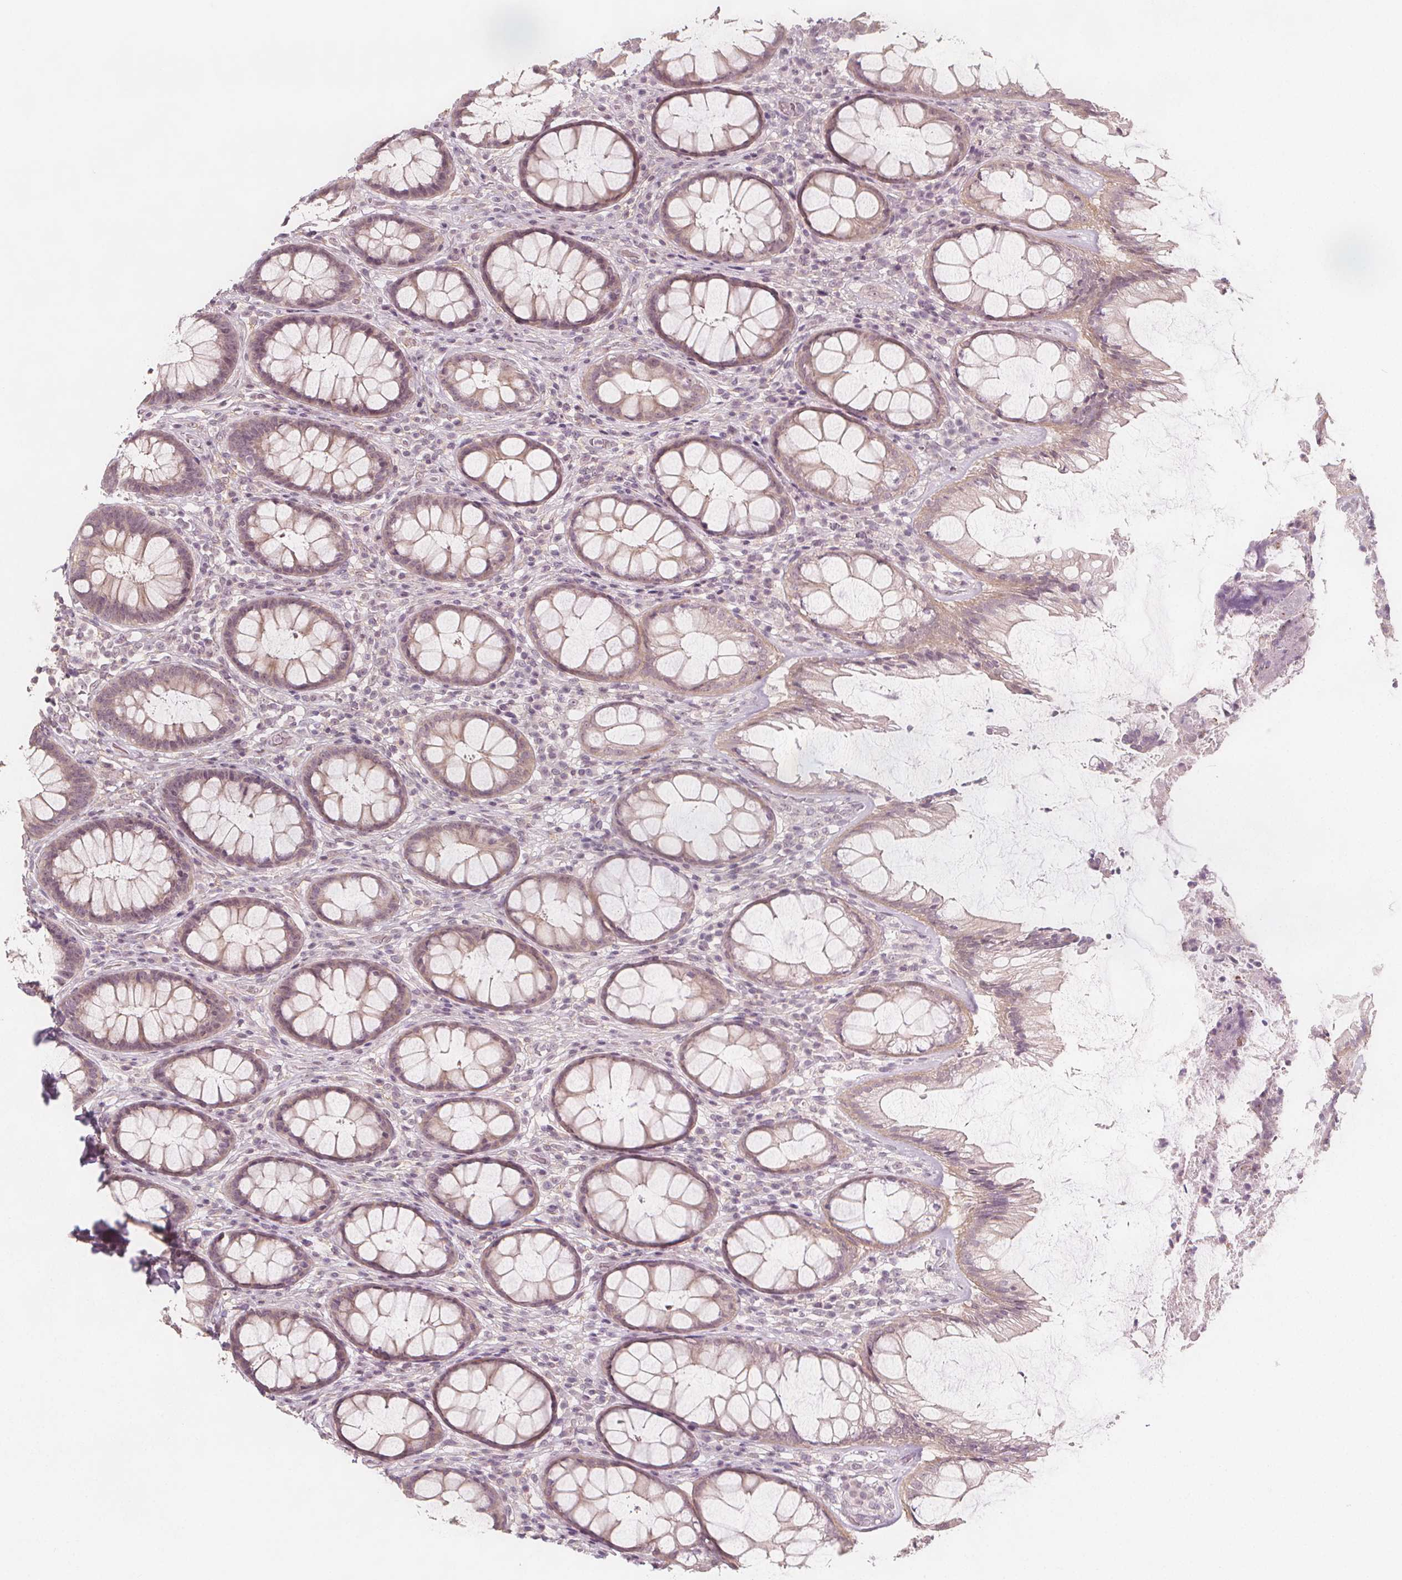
{"staining": {"intensity": "negative", "quantity": "none", "location": "none"}, "tissue": "rectum", "cell_type": "Glandular cells", "image_type": "normal", "snomed": [{"axis": "morphology", "description": "Normal tissue, NOS"}, {"axis": "topography", "description": "Rectum"}], "caption": "IHC image of normal rectum stained for a protein (brown), which reveals no staining in glandular cells.", "gene": "C1orf167", "patient": {"sex": "male", "age": 72}}